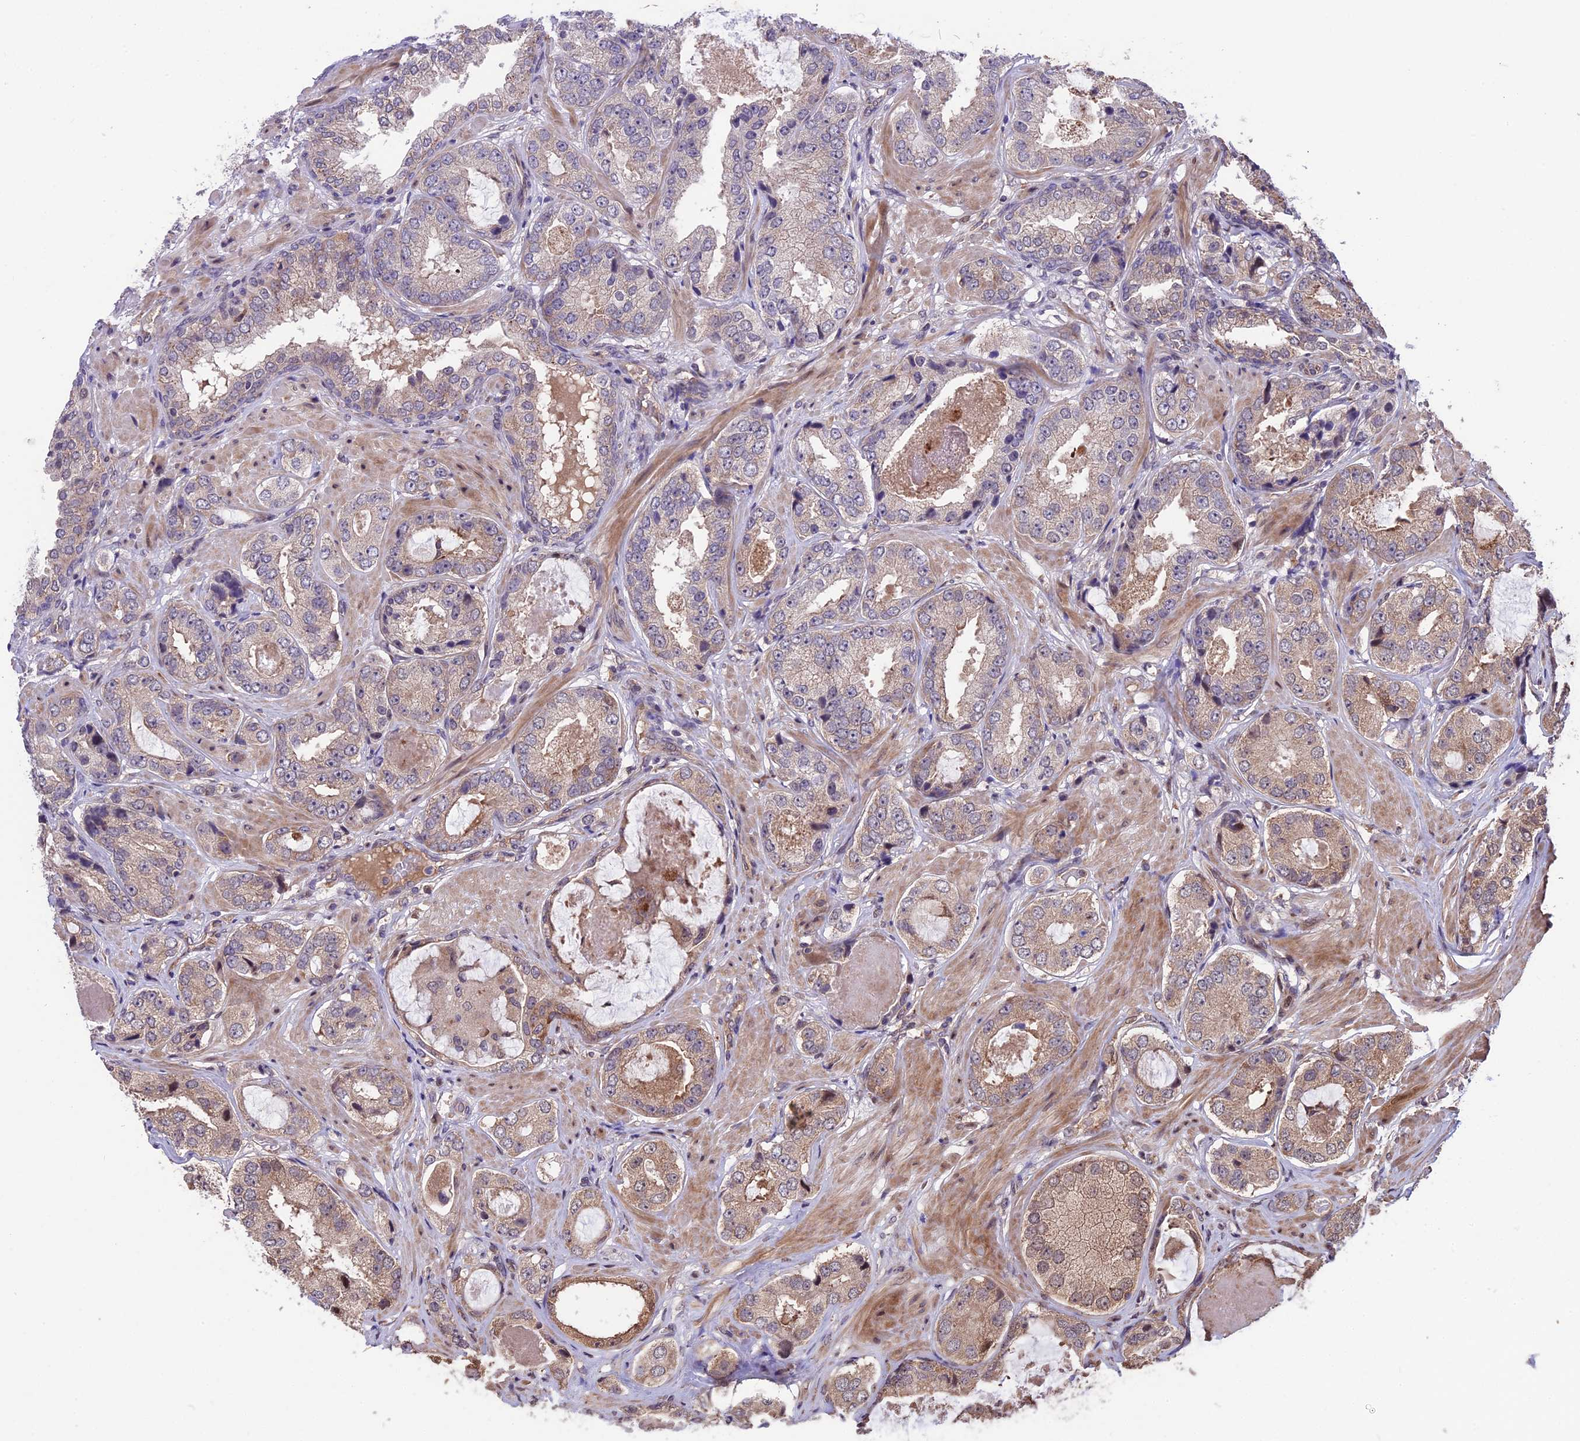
{"staining": {"intensity": "weak", "quantity": "25%-75%", "location": "cytoplasmic/membranous"}, "tissue": "prostate cancer", "cell_type": "Tumor cells", "image_type": "cancer", "snomed": [{"axis": "morphology", "description": "Adenocarcinoma, High grade"}, {"axis": "topography", "description": "Prostate"}], "caption": "This image demonstrates immunohistochemistry staining of human prostate cancer (high-grade adenocarcinoma), with low weak cytoplasmic/membranous positivity in approximately 25%-75% of tumor cells.", "gene": "ZNF598", "patient": {"sex": "male", "age": 59}}